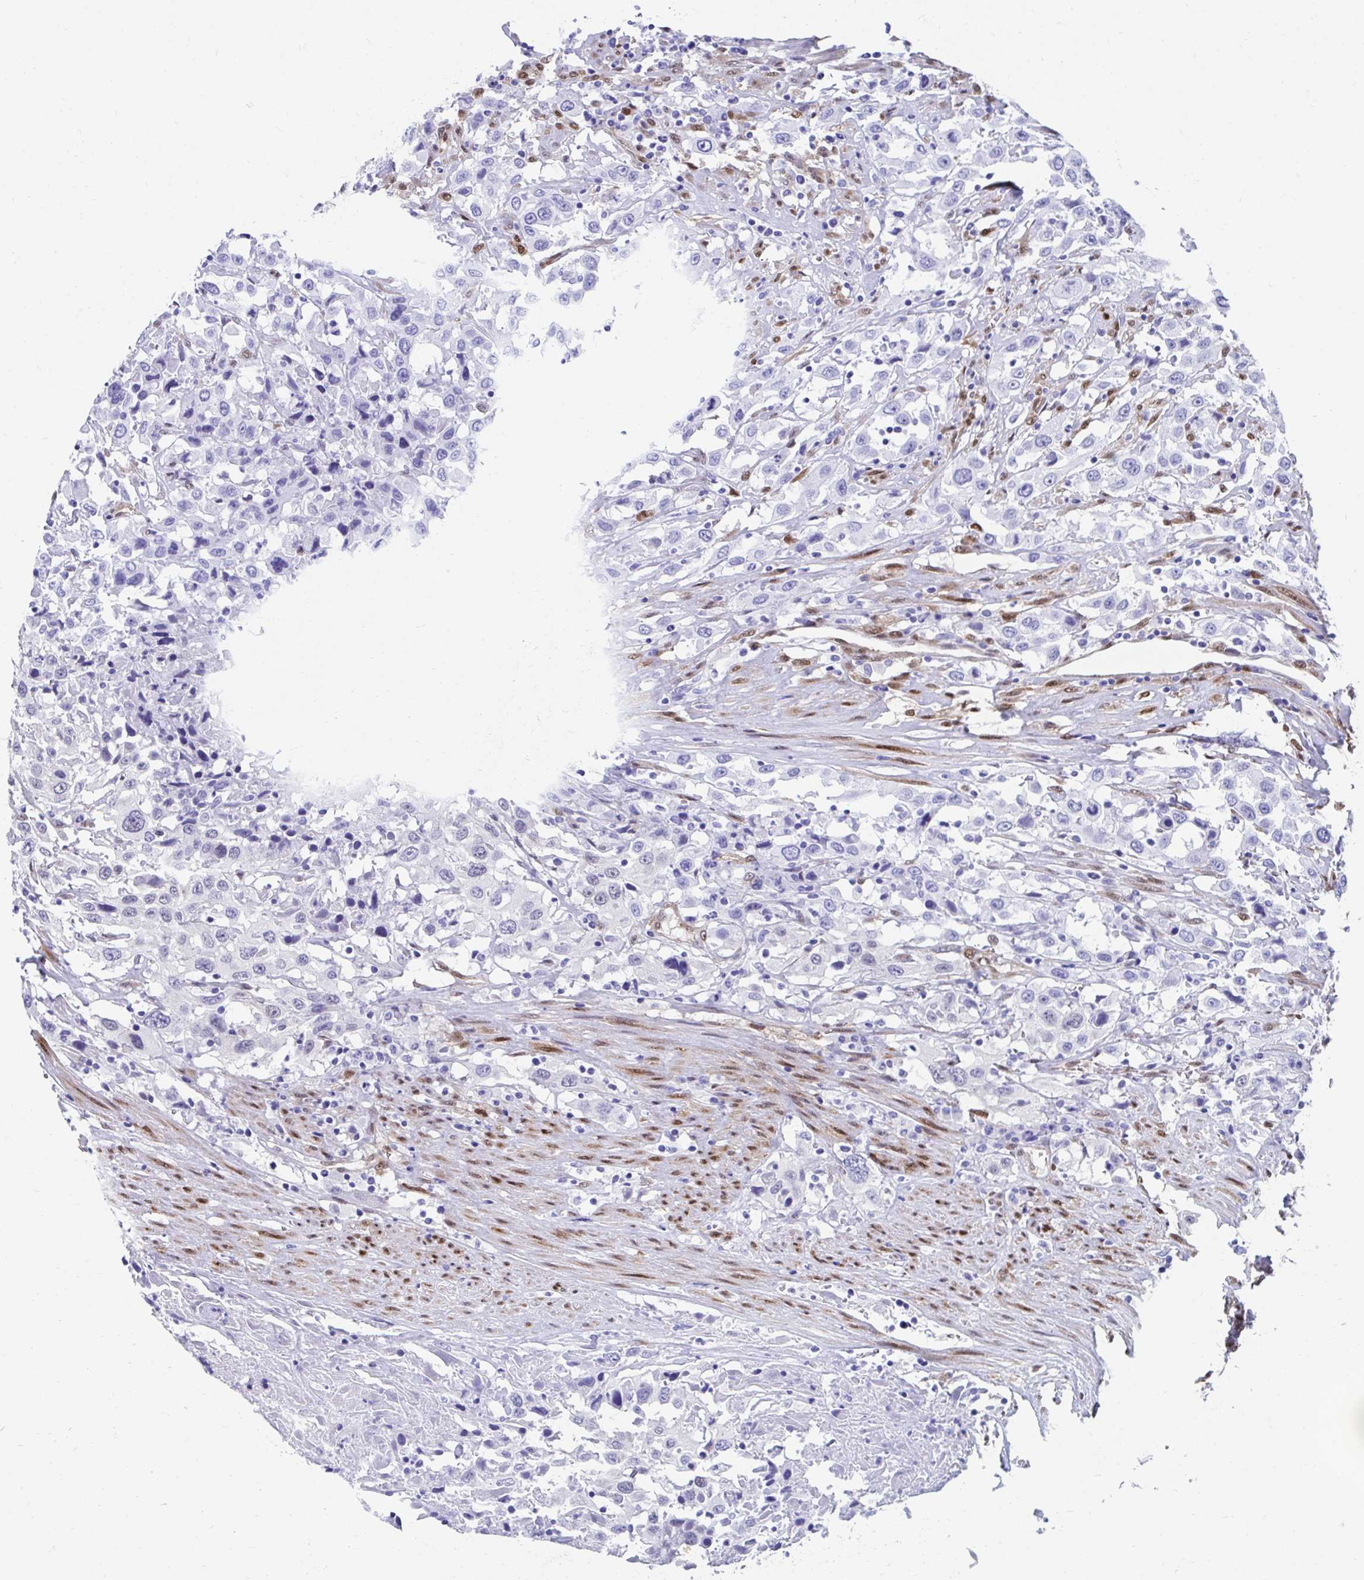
{"staining": {"intensity": "negative", "quantity": "none", "location": "none"}, "tissue": "urothelial cancer", "cell_type": "Tumor cells", "image_type": "cancer", "snomed": [{"axis": "morphology", "description": "Urothelial carcinoma, High grade"}, {"axis": "topography", "description": "Urinary bladder"}], "caption": "Human urothelial carcinoma (high-grade) stained for a protein using IHC shows no positivity in tumor cells.", "gene": "RBPMS", "patient": {"sex": "male", "age": 61}}